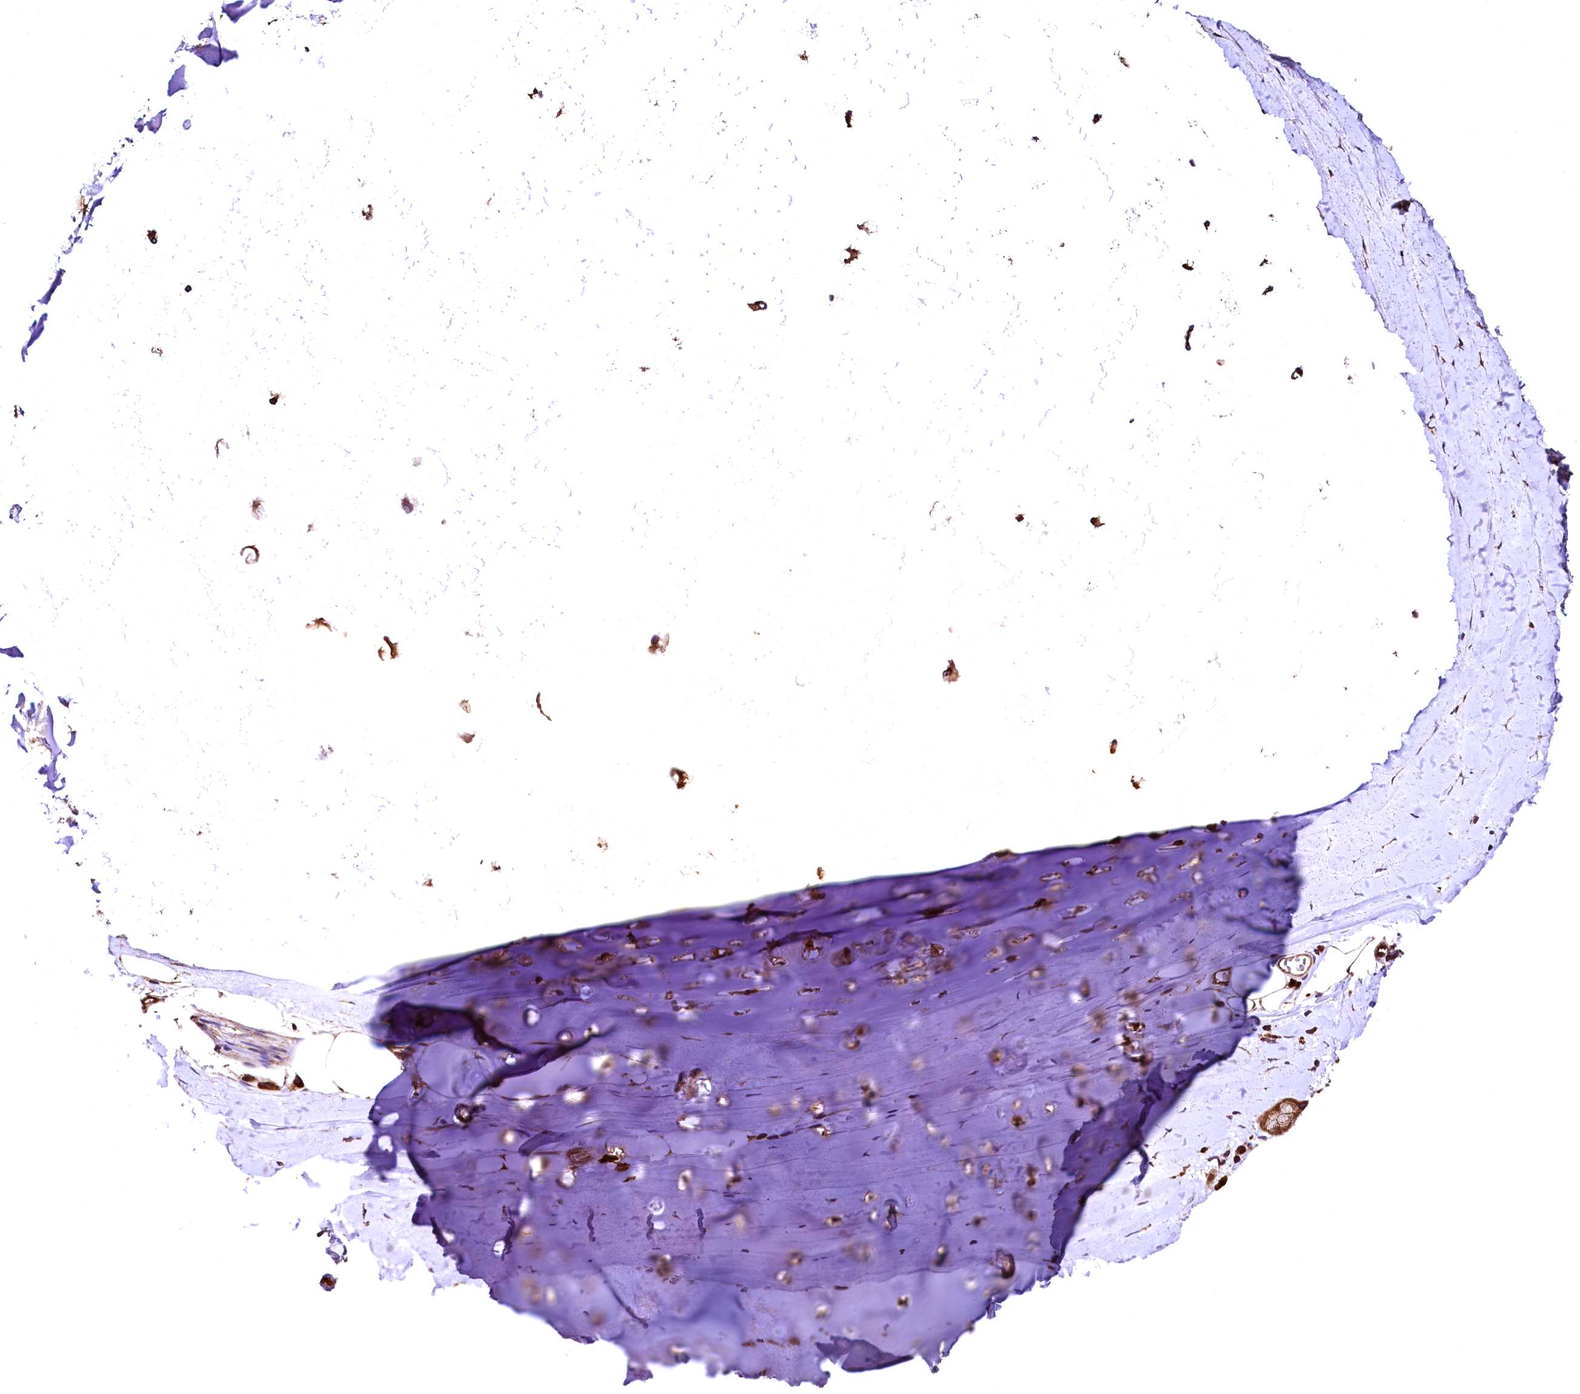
{"staining": {"intensity": "moderate", "quantity": "25%-75%", "location": "cytoplasmic/membranous"}, "tissue": "adipose tissue", "cell_type": "Adipocytes", "image_type": "normal", "snomed": [{"axis": "morphology", "description": "Normal tissue, NOS"}, {"axis": "topography", "description": "Lymph node"}, {"axis": "topography", "description": "Bronchus"}], "caption": "IHC image of normal adipose tissue: human adipose tissue stained using immunohistochemistry displays medium levels of moderate protein expression localized specifically in the cytoplasmic/membranous of adipocytes, appearing as a cytoplasmic/membranous brown color.", "gene": "LRSAM1", "patient": {"sex": "male", "age": 63}}